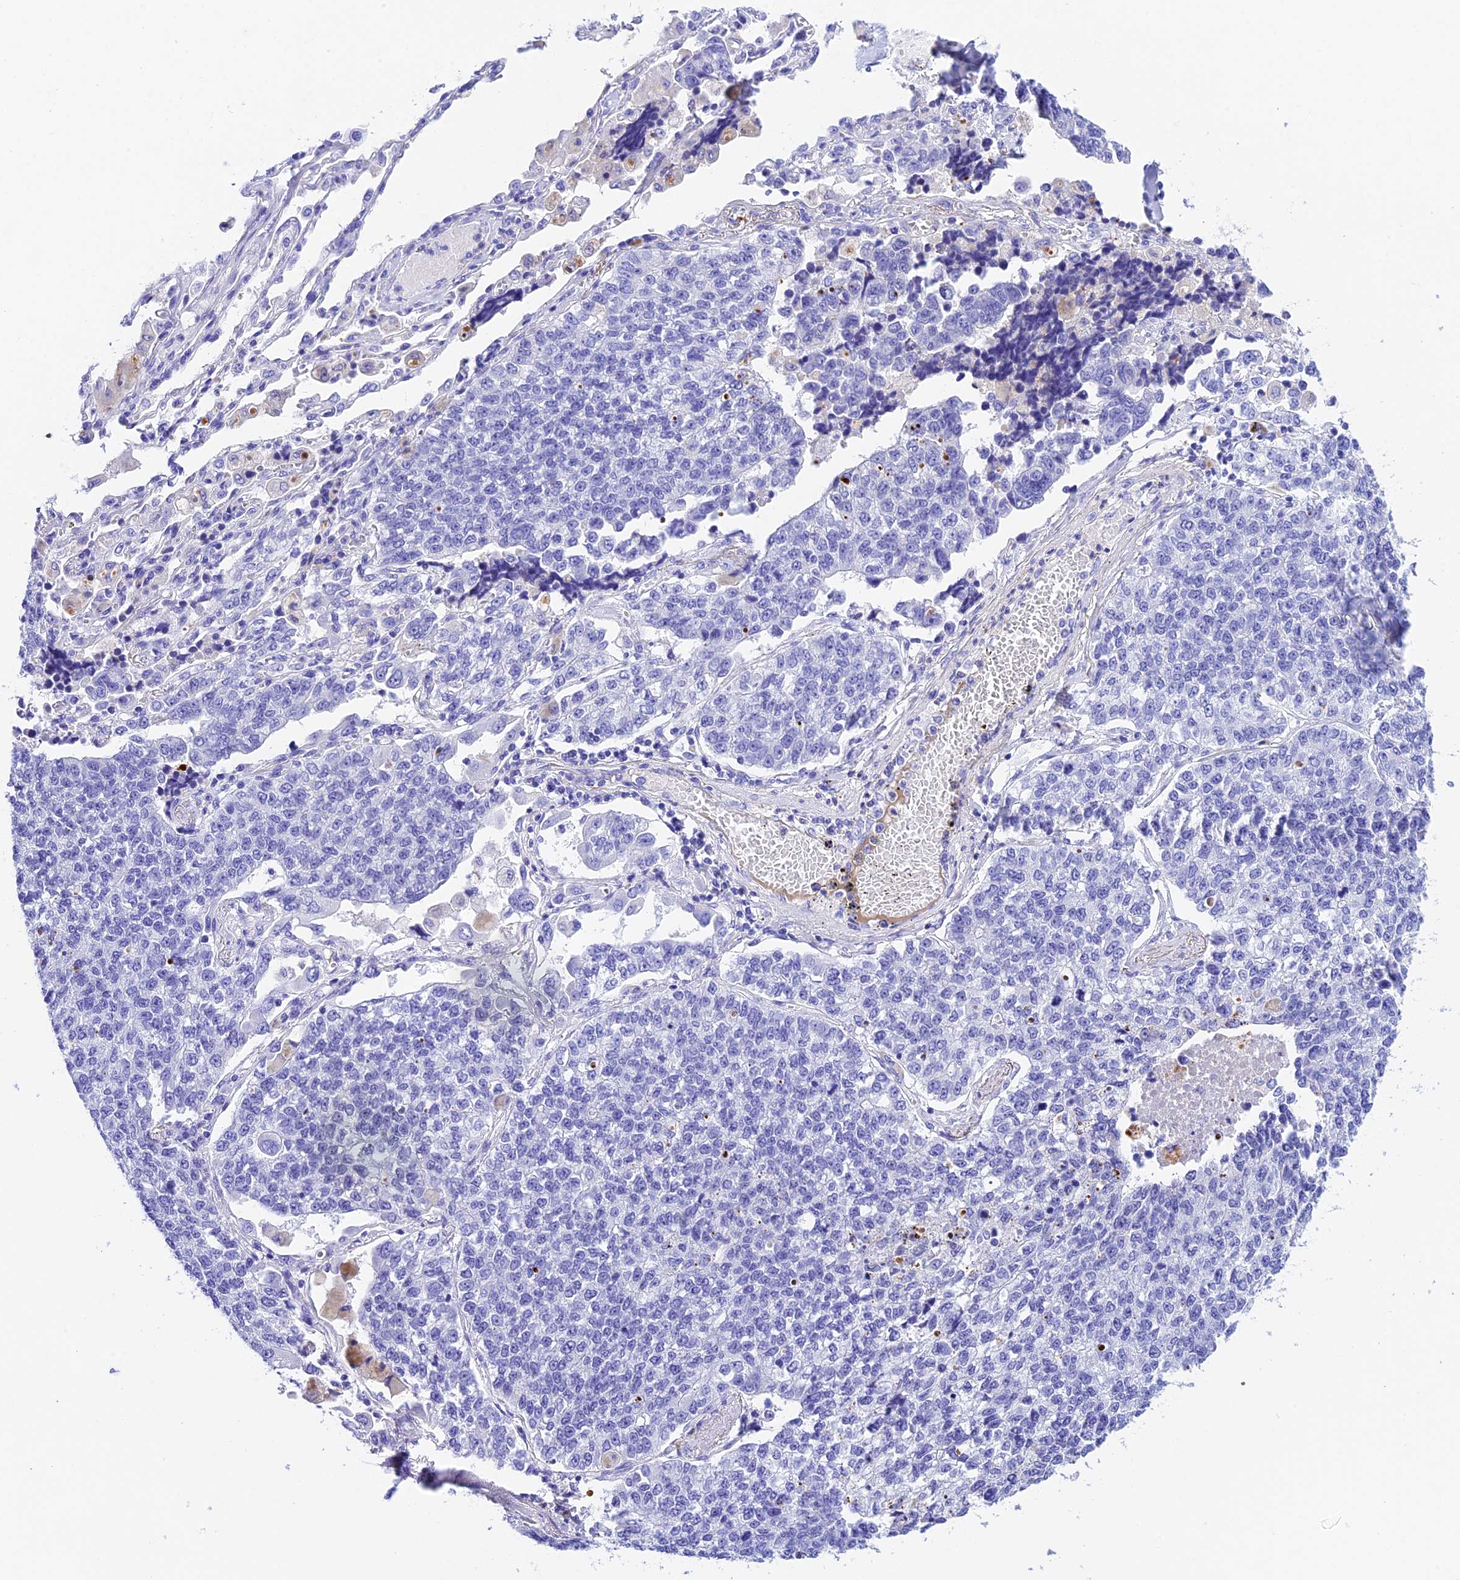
{"staining": {"intensity": "negative", "quantity": "none", "location": "none"}, "tissue": "lung cancer", "cell_type": "Tumor cells", "image_type": "cancer", "snomed": [{"axis": "morphology", "description": "Adenocarcinoma, NOS"}, {"axis": "topography", "description": "Lung"}], "caption": "High power microscopy micrograph of an IHC image of lung adenocarcinoma, revealing no significant expression in tumor cells. (Immunohistochemistry (ihc), brightfield microscopy, high magnification).", "gene": "PSG11", "patient": {"sex": "male", "age": 49}}